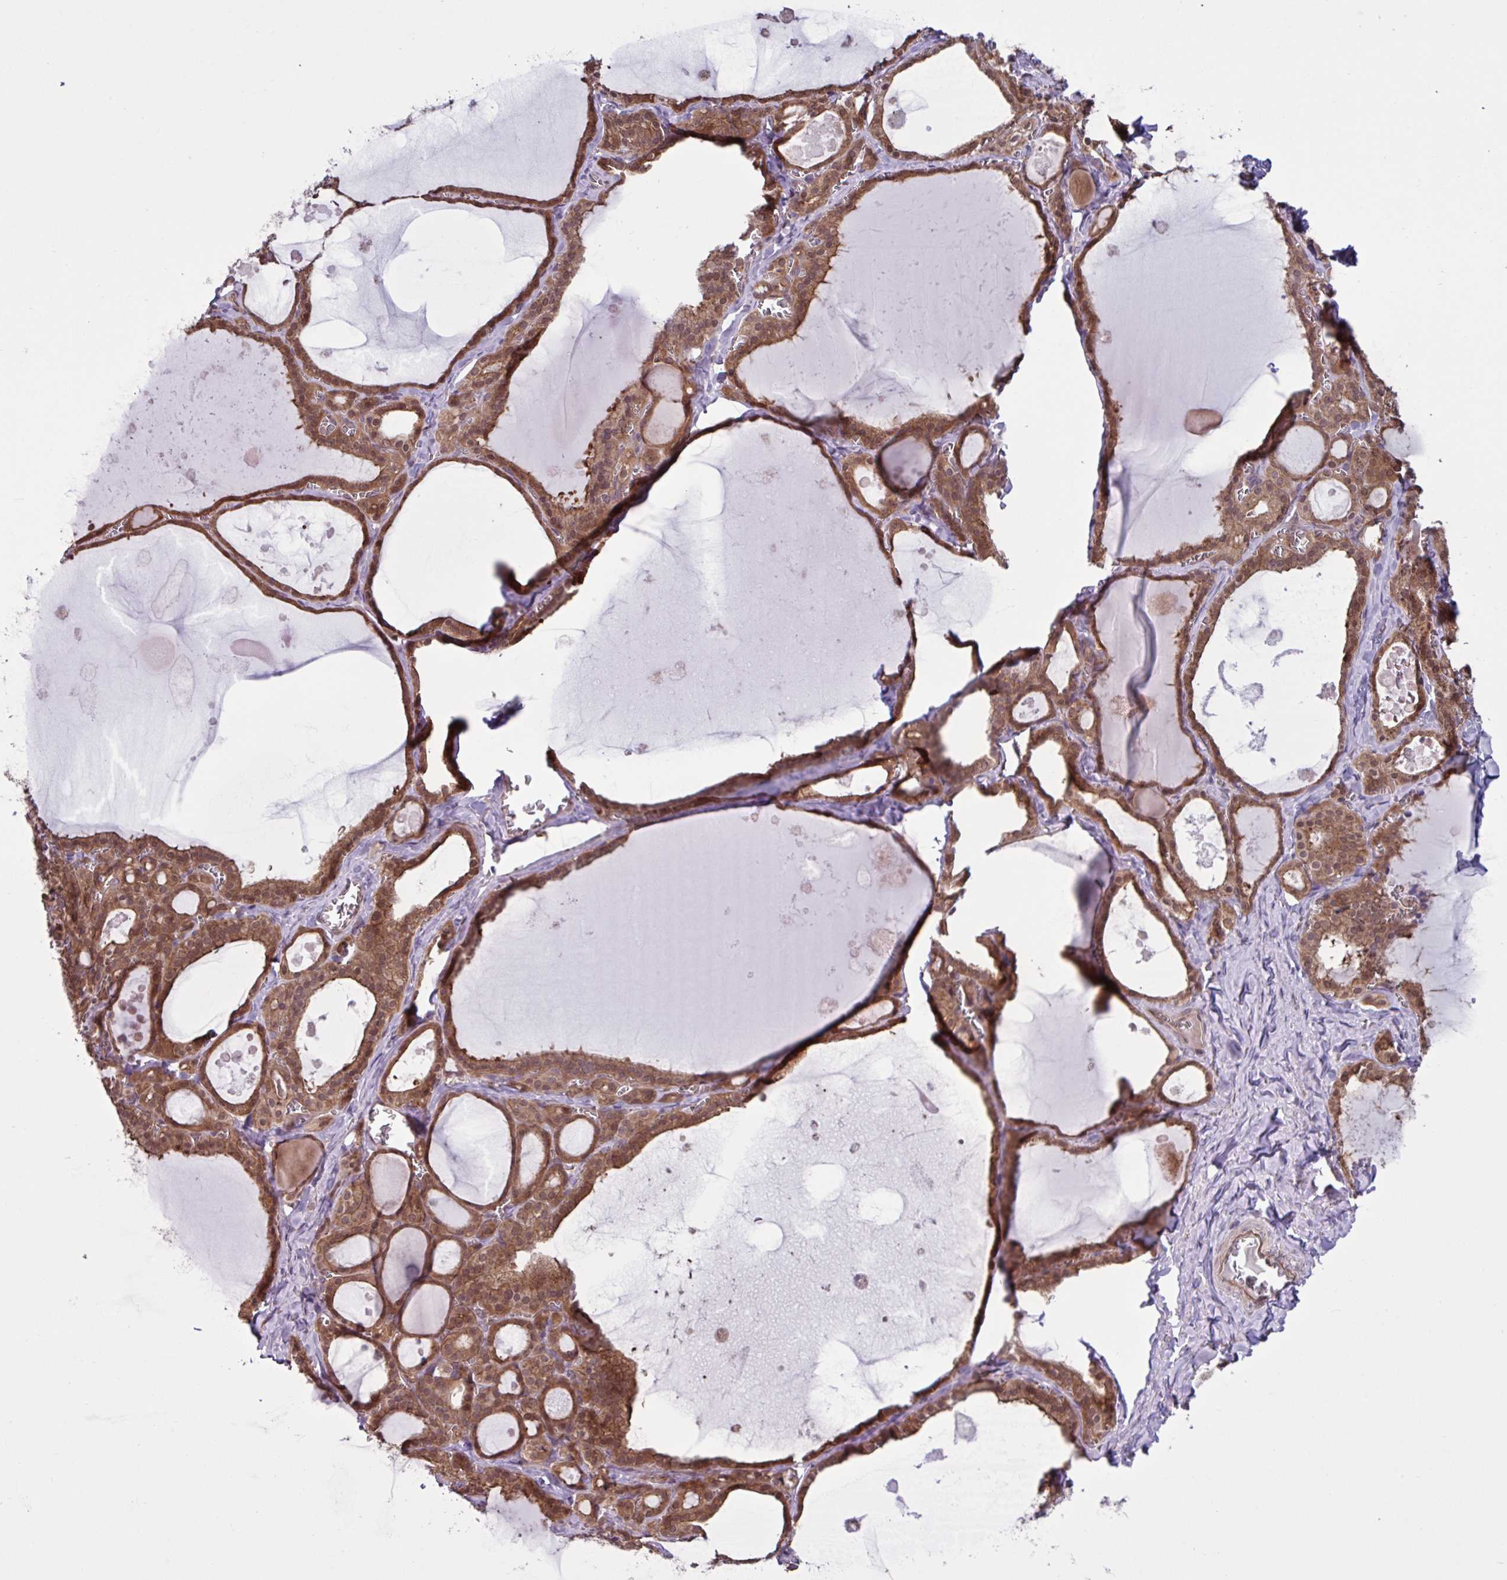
{"staining": {"intensity": "moderate", "quantity": ">75%", "location": "cytoplasmic/membranous"}, "tissue": "thyroid gland", "cell_type": "Glandular cells", "image_type": "normal", "snomed": [{"axis": "morphology", "description": "Normal tissue, NOS"}, {"axis": "topography", "description": "Thyroid gland"}], "caption": "A photomicrograph of thyroid gland stained for a protein shows moderate cytoplasmic/membranous brown staining in glandular cells.", "gene": "GLTP", "patient": {"sex": "male", "age": 56}}